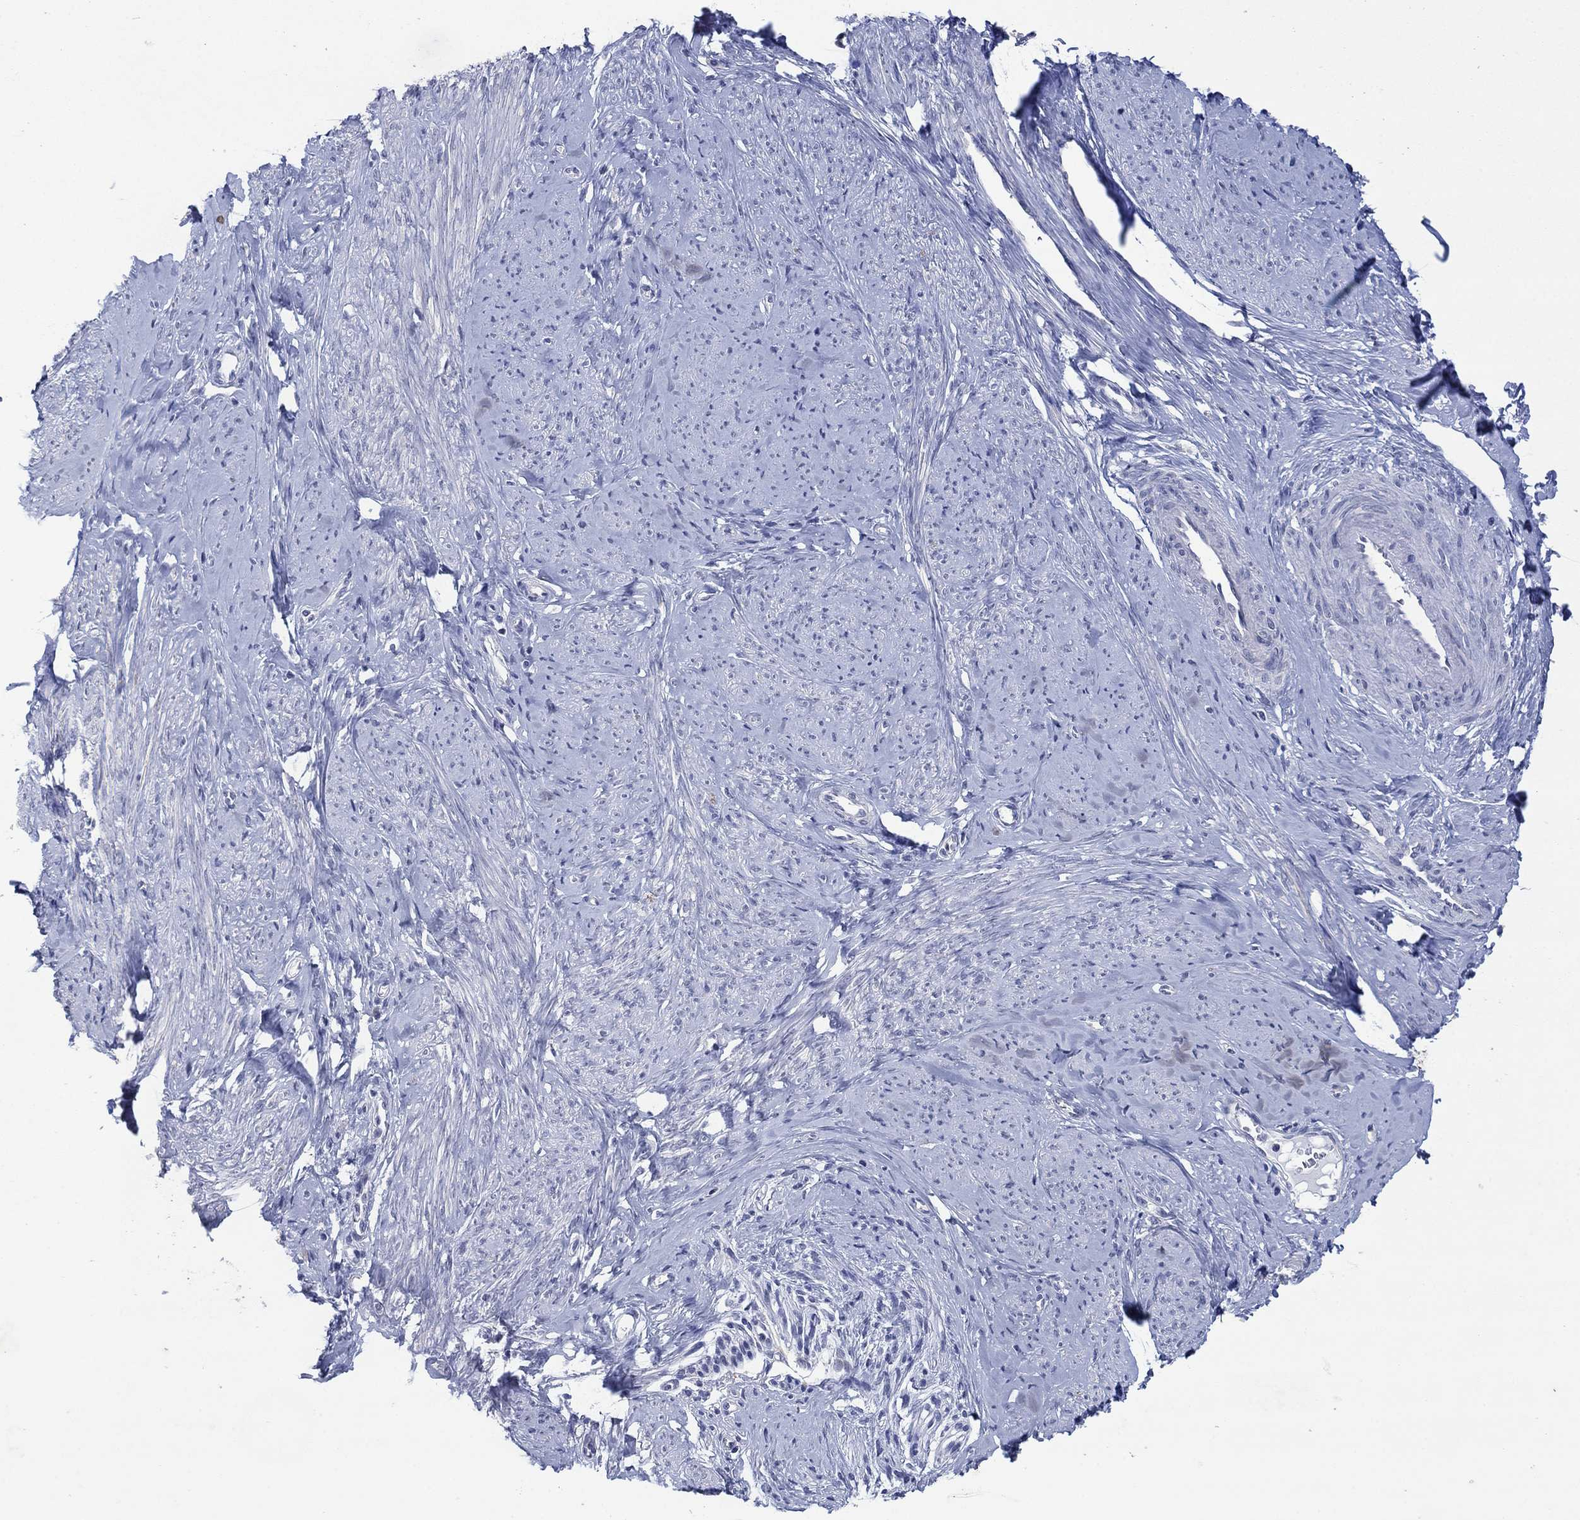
{"staining": {"intensity": "negative", "quantity": "none", "location": "none"}, "tissue": "smooth muscle", "cell_type": "Smooth muscle cells", "image_type": "normal", "snomed": [{"axis": "morphology", "description": "Normal tissue, NOS"}, {"axis": "topography", "description": "Smooth muscle"}], "caption": "Protein analysis of benign smooth muscle reveals no significant staining in smooth muscle cells. The staining is performed using DAB (3,3'-diaminobenzidine) brown chromogen with nuclei counter-stained in using hematoxylin.", "gene": "SDC1", "patient": {"sex": "female", "age": 48}}